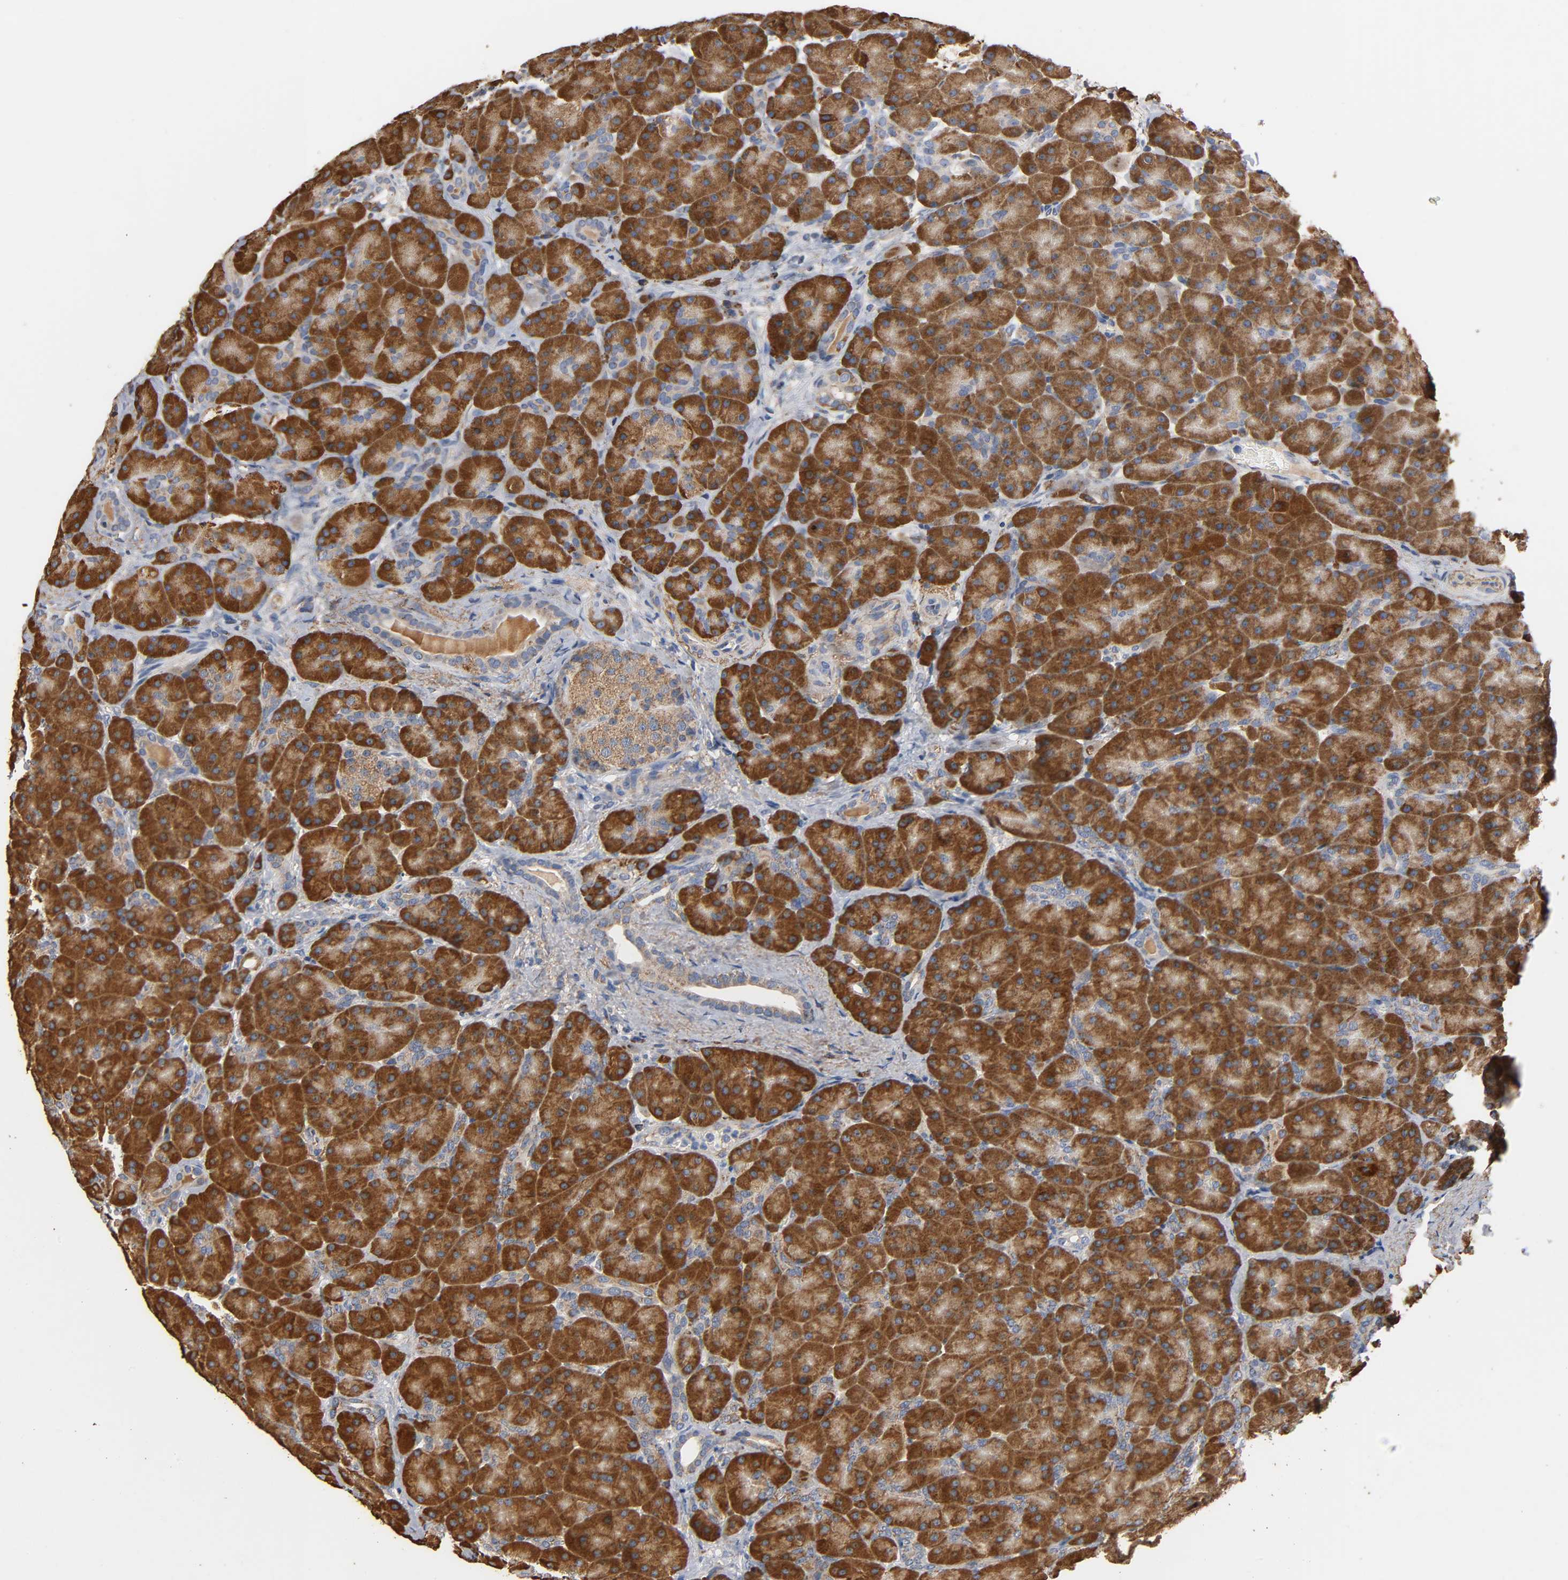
{"staining": {"intensity": "strong", "quantity": ">75%", "location": "cytoplasmic/membranous"}, "tissue": "pancreas", "cell_type": "Exocrine glandular cells", "image_type": "normal", "snomed": [{"axis": "morphology", "description": "Normal tissue, NOS"}, {"axis": "topography", "description": "Pancreas"}], "caption": "Immunohistochemical staining of benign human pancreas shows strong cytoplasmic/membranous protein staining in about >75% of exocrine glandular cells. (brown staining indicates protein expression, while blue staining denotes nuclei).", "gene": "NDUFS3", "patient": {"sex": "male", "age": 66}}